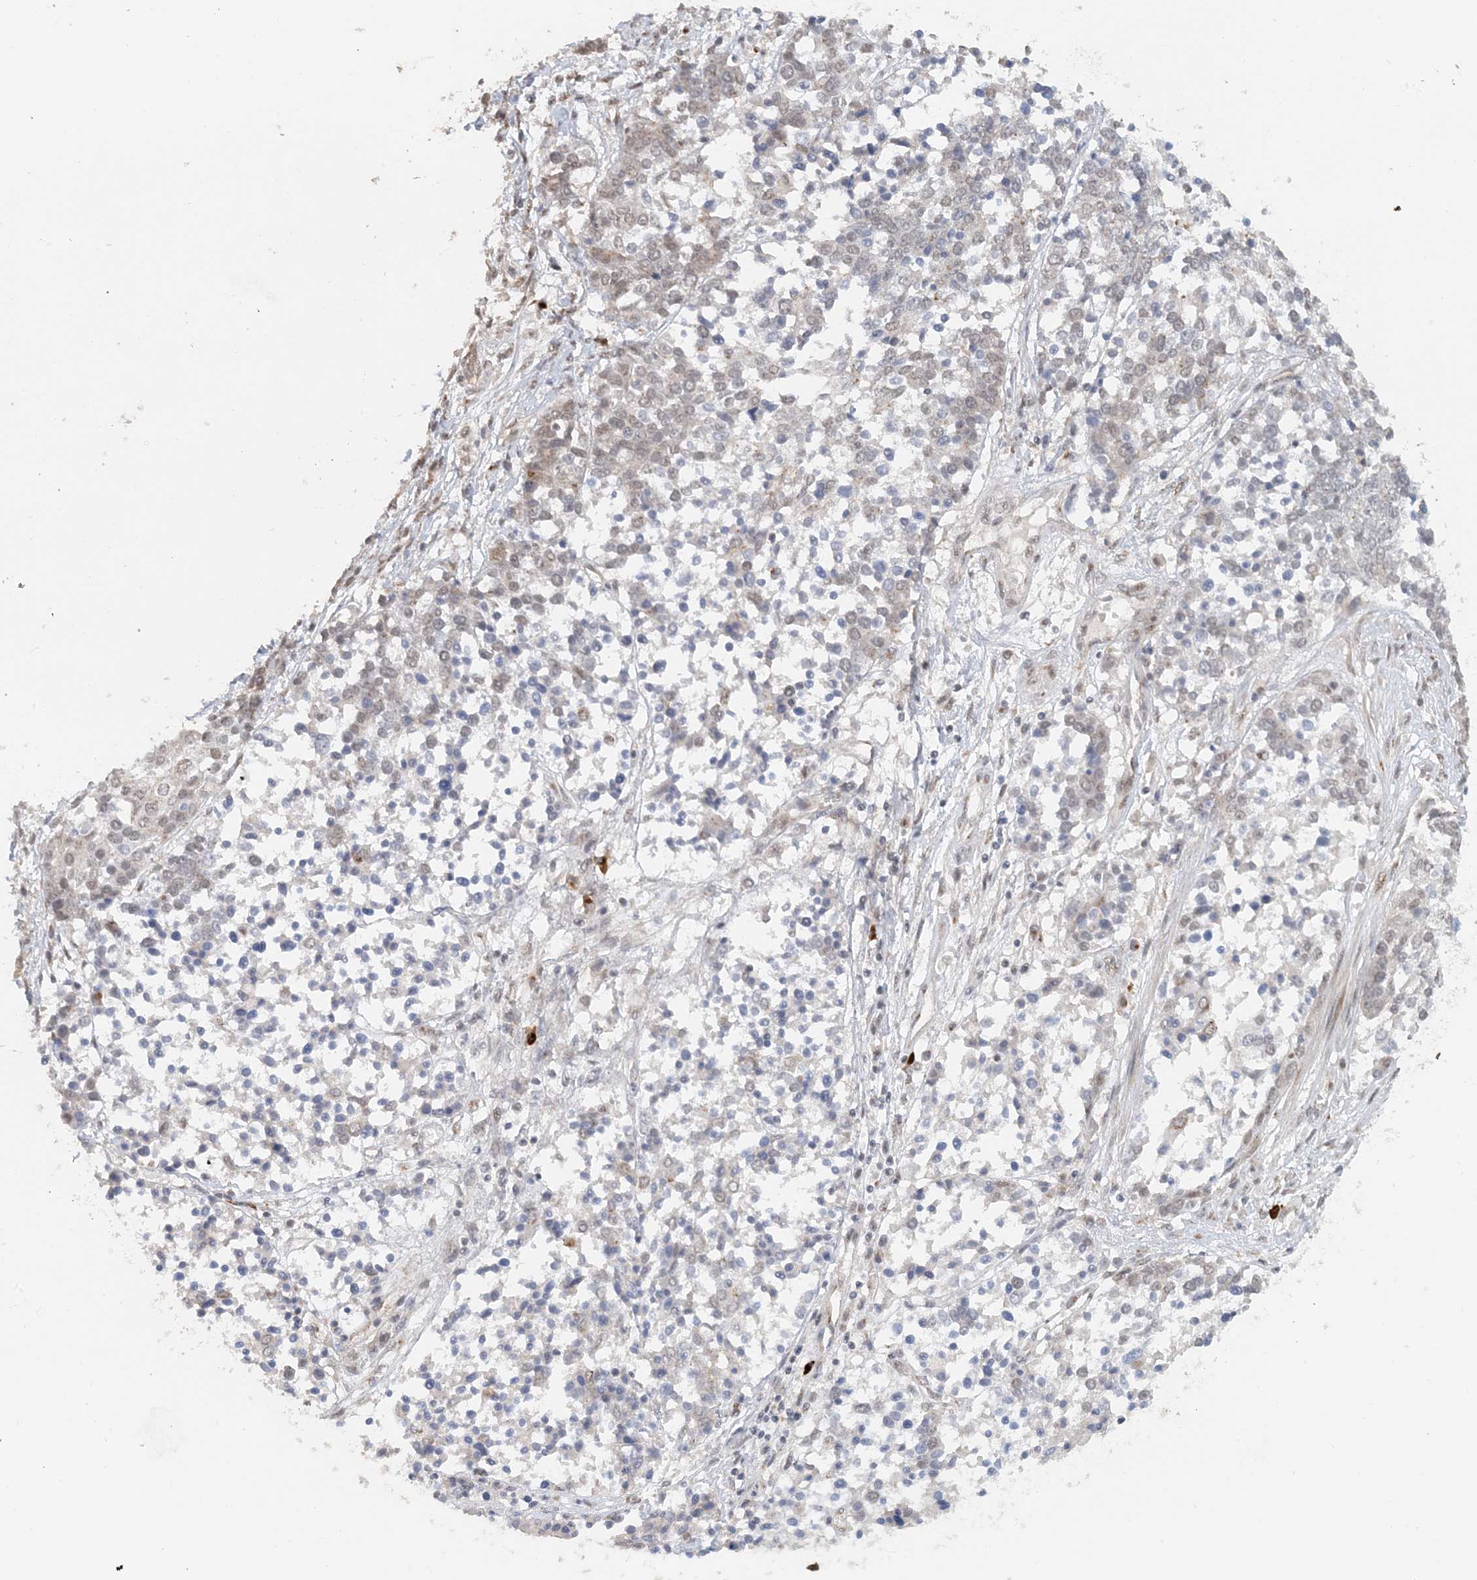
{"staining": {"intensity": "weak", "quantity": "<25%", "location": "cytoplasmic/membranous,nuclear"}, "tissue": "ovarian cancer", "cell_type": "Tumor cells", "image_type": "cancer", "snomed": [{"axis": "morphology", "description": "Cystadenocarcinoma, serous, NOS"}, {"axis": "topography", "description": "Ovary"}], "caption": "Tumor cells are negative for brown protein staining in ovarian cancer. (Stains: DAB (3,3'-diaminobenzidine) immunohistochemistry with hematoxylin counter stain, Microscopy: brightfield microscopy at high magnification).", "gene": "ZCCHC4", "patient": {"sex": "female", "age": 44}}